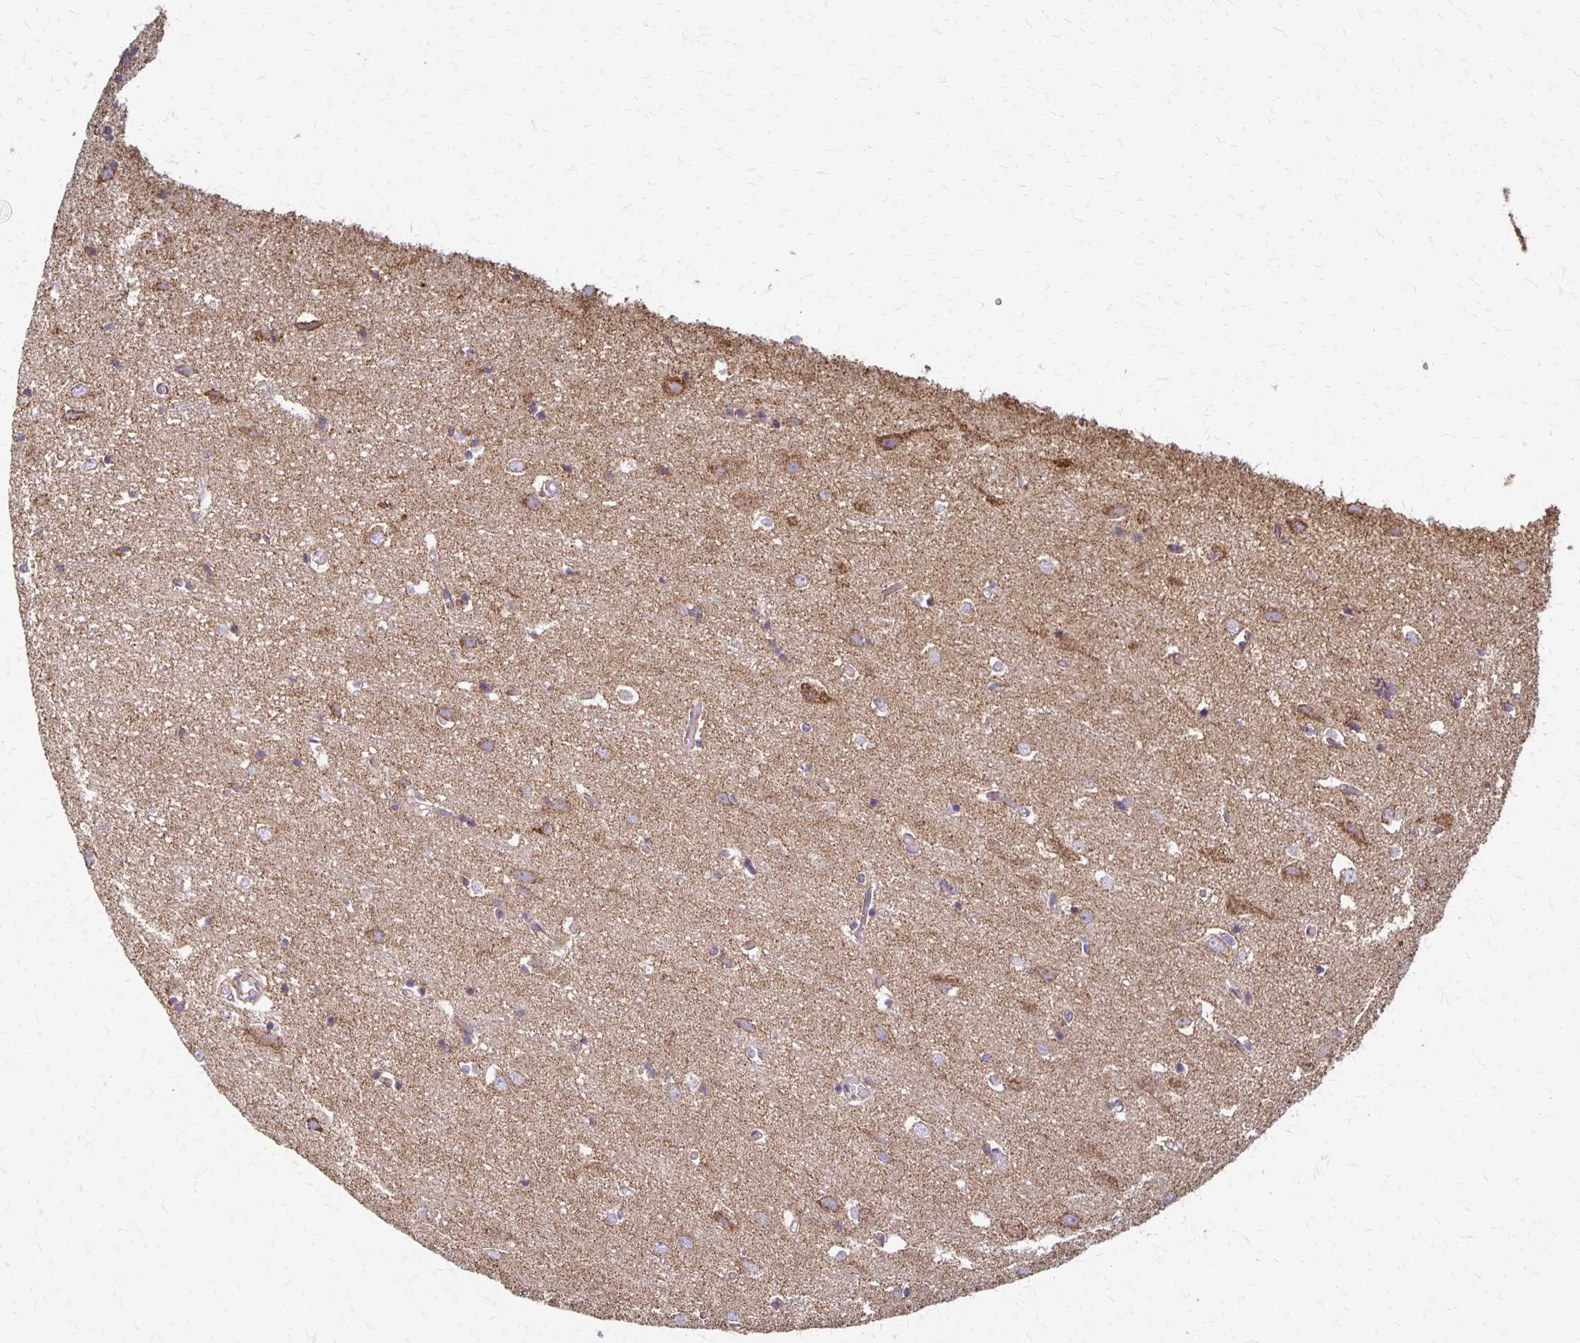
{"staining": {"intensity": "negative", "quantity": "none", "location": "none"}, "tissue": "cerebral cortex", "cell_type": "Endothelial cells", "image_type": "normal", "snomed": [{"axis": "morphology", "description": "Normal tissue, NOS"}, {"axis": "topography", "description": "Cerebral cortex"}], "caption": "High power microscopy micrograph of an IHC micrograph of benign cerebral cortex, revealing no significant expression in endothelial cells.", "gene": "EIF4EBP2", "patient": {"sex": "male", "age": 70}}